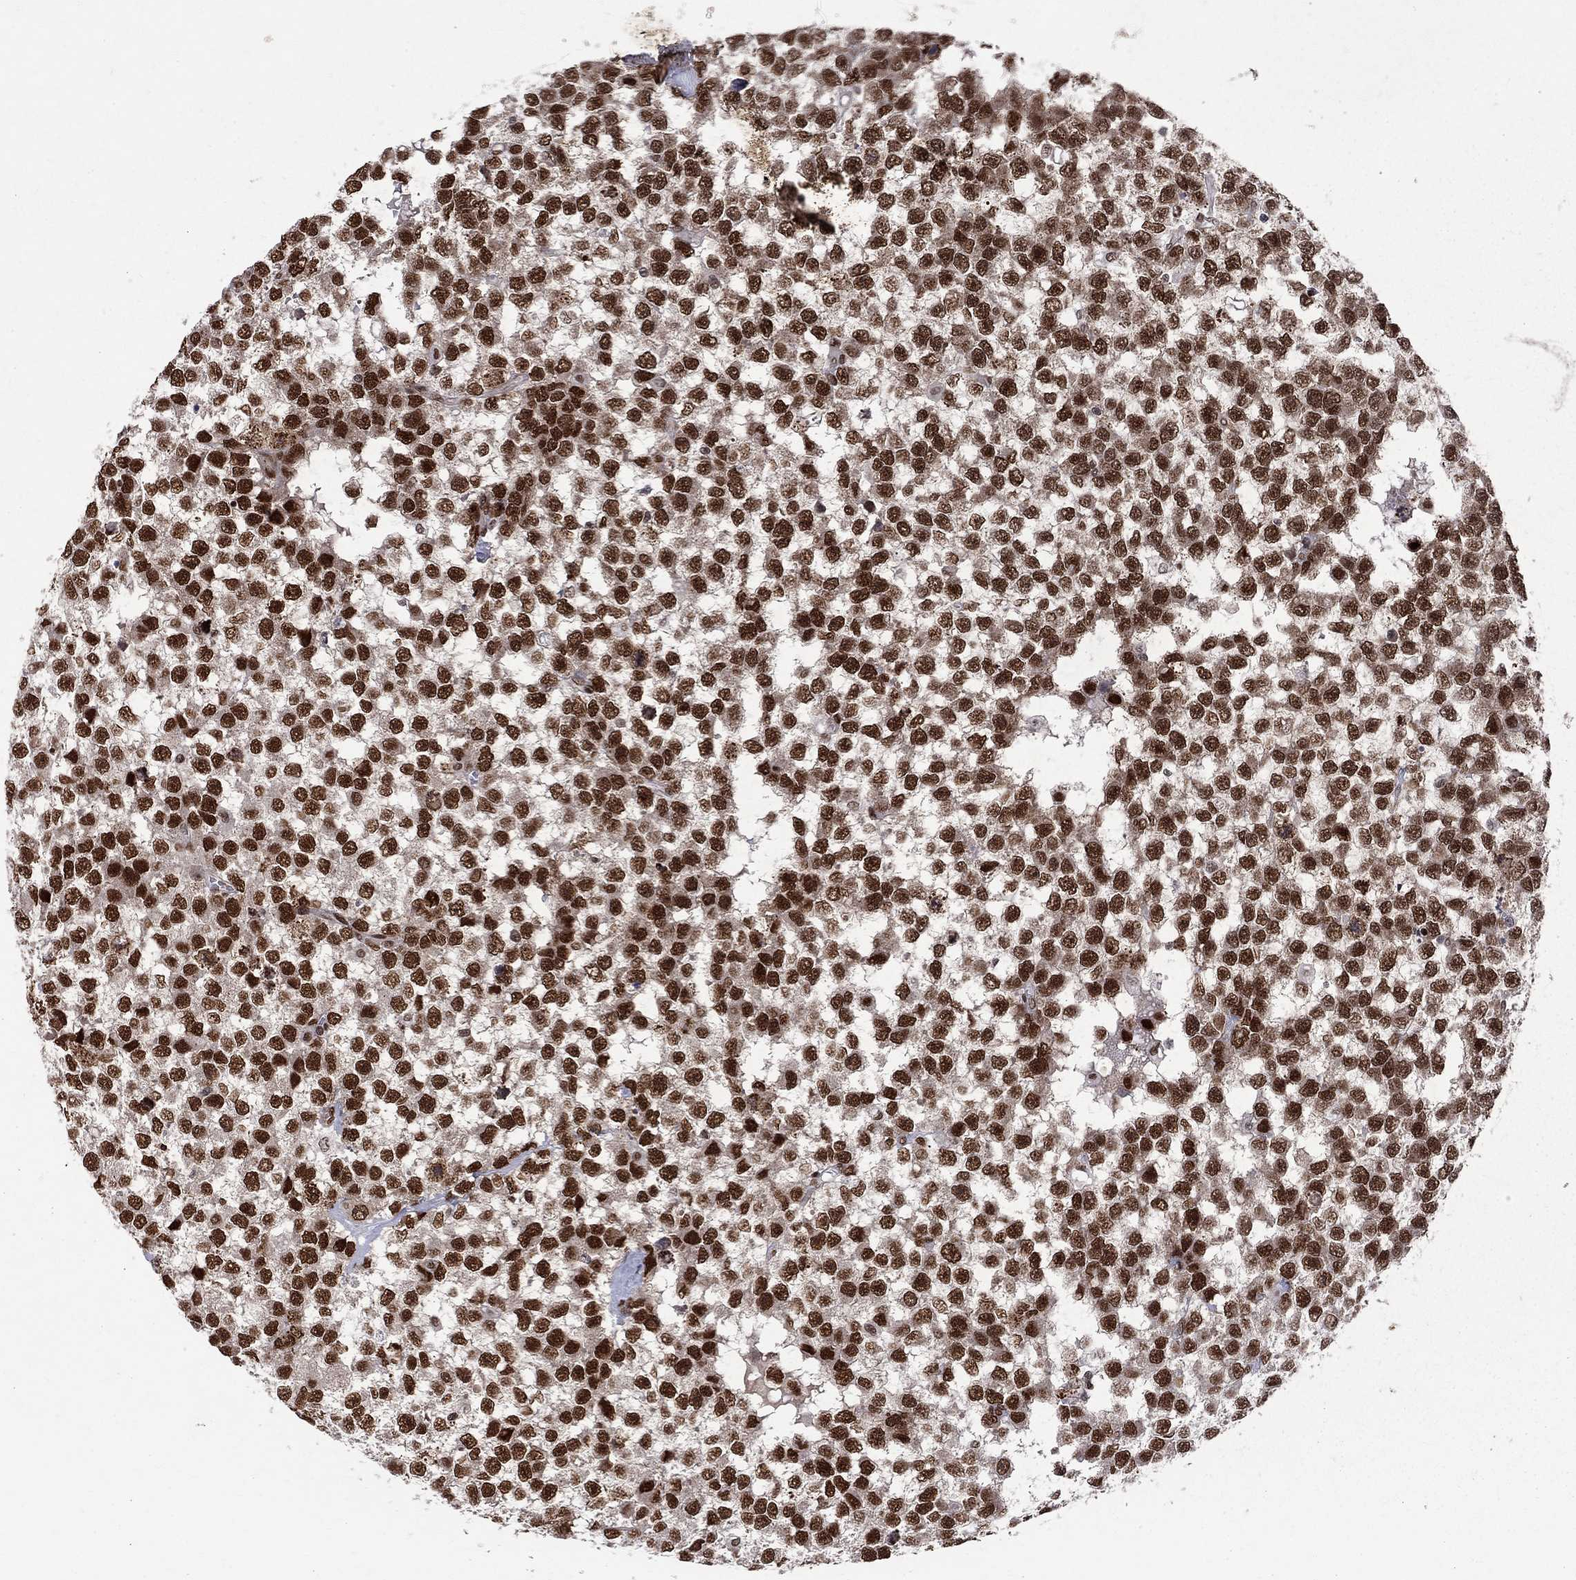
{"staining": {"intensity": "strong", "quantity": ">75%", "location": "nuclear"}, "tissue": "testis cancer", "cell_type": "Tumor cells", "image_type": "cancer", "snomed": [{"axis": "morphology", "description": "Normal tissue, NOS"}, {"axis": "morphology", "description": "Seminoma, NOS"}, {"axis": "topography", "description": "Testis"}, {"axis": "topography", "description": "Epididymis"}], "caption": "Testis cancer tissue displays strong nuclear positivity in approximately >75% of tumor cells, visualized by immunohistochemistry.", "gene": "SAP30L", "patient": {"sex": "male", "age": 34}}